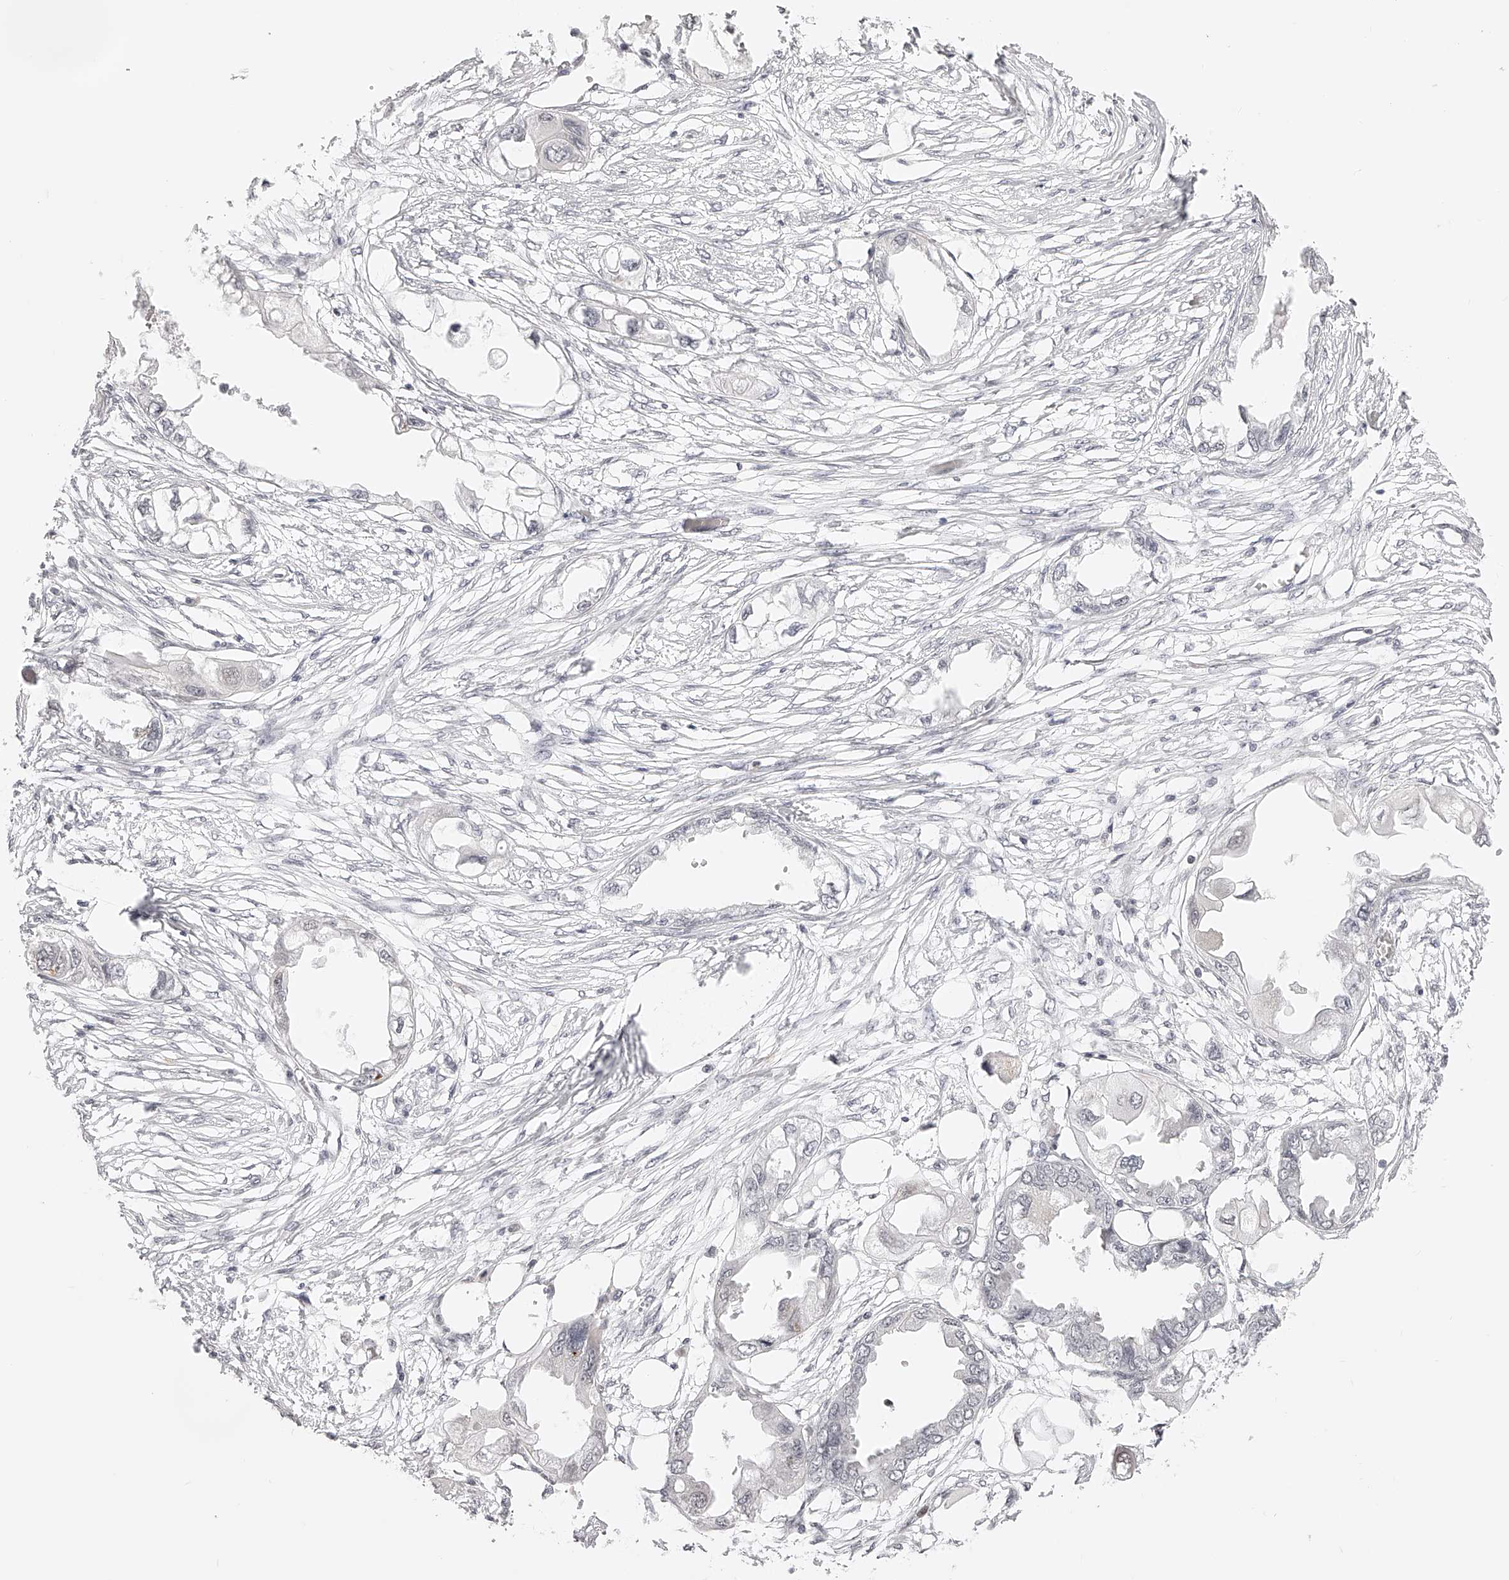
{"staining": {"intensity": "negative", "quantity": "none", "location": "none"}, "tissue": "endometrial cancer", "cell_type": "Tumor cells", "image_type": "cancer", "snomed": [{"axis": "morphology", "description": "Adenocarcinoma, NOS"}, {"axis": "morphology", "description": "Adenocarcinoma, metastatic, NOS"}, {"axis": "topography", "description": "Adipose tissue"}, {"axis": "topography", "description": "Endometrium"}], "caption": "A high-resolution histopathology image shows immunohistochemistry (IHC) staining of endometrial cancer (metastatic adenocarcinoma), which shows no significant positivity in tumor cells.", "gene": "PLEKHG1", "patient": {"sex": "female", "age": 67}}